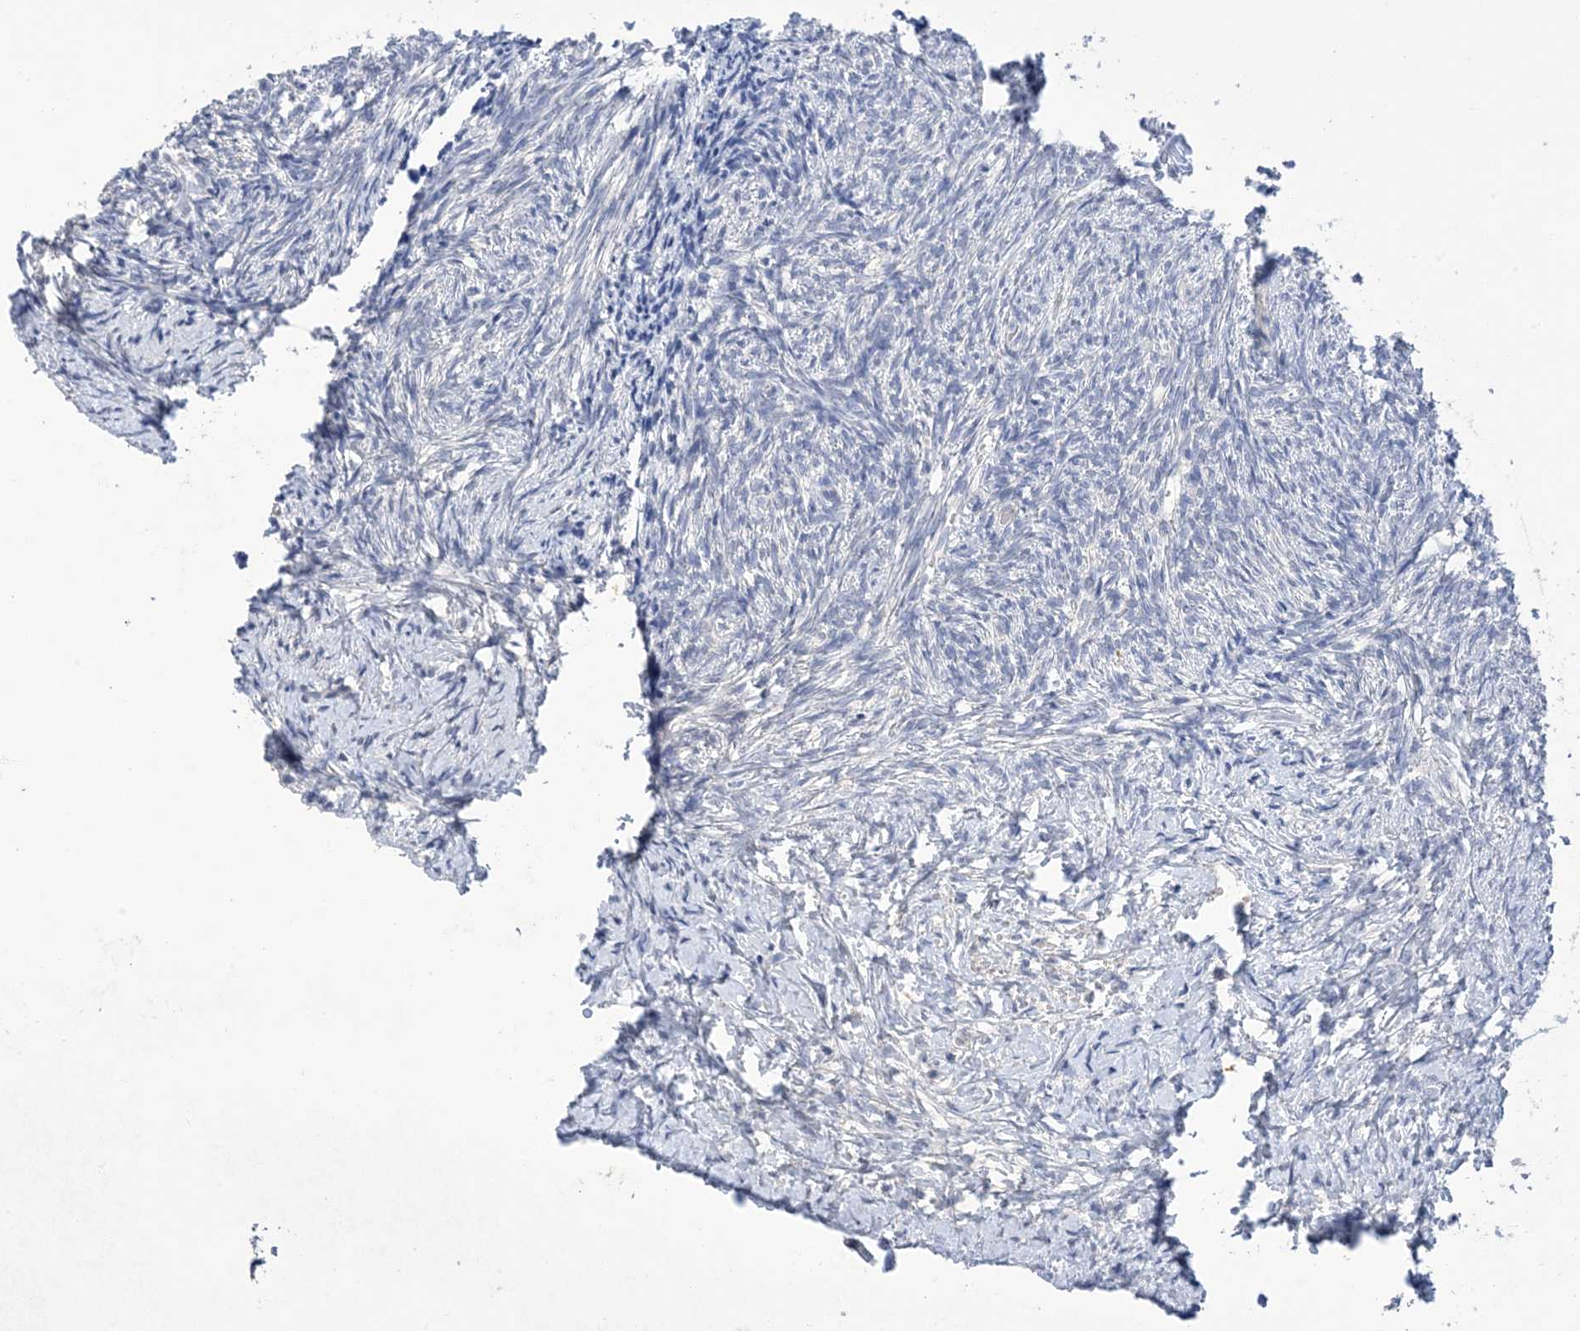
{"staining": {"intensity": "negative", "quantity": "none", "location": "none"}, "tissue": "ovary", "cell_type": "Ovarian stroma cells", "image_type": "normal", "snomed": [{"axis": "morphology", "description": "Normal tissue, NOS"}, {"axis": "topography", "description": "Ovary"}], "caption": "DAB (3,3'-diaminobenzidine) immunohistochemical staining of unremarkable ovary shows no significant staining in ovarian stroma cells.", "gene": "DSC3", "patient": {"sex": "female", "age": 41}}